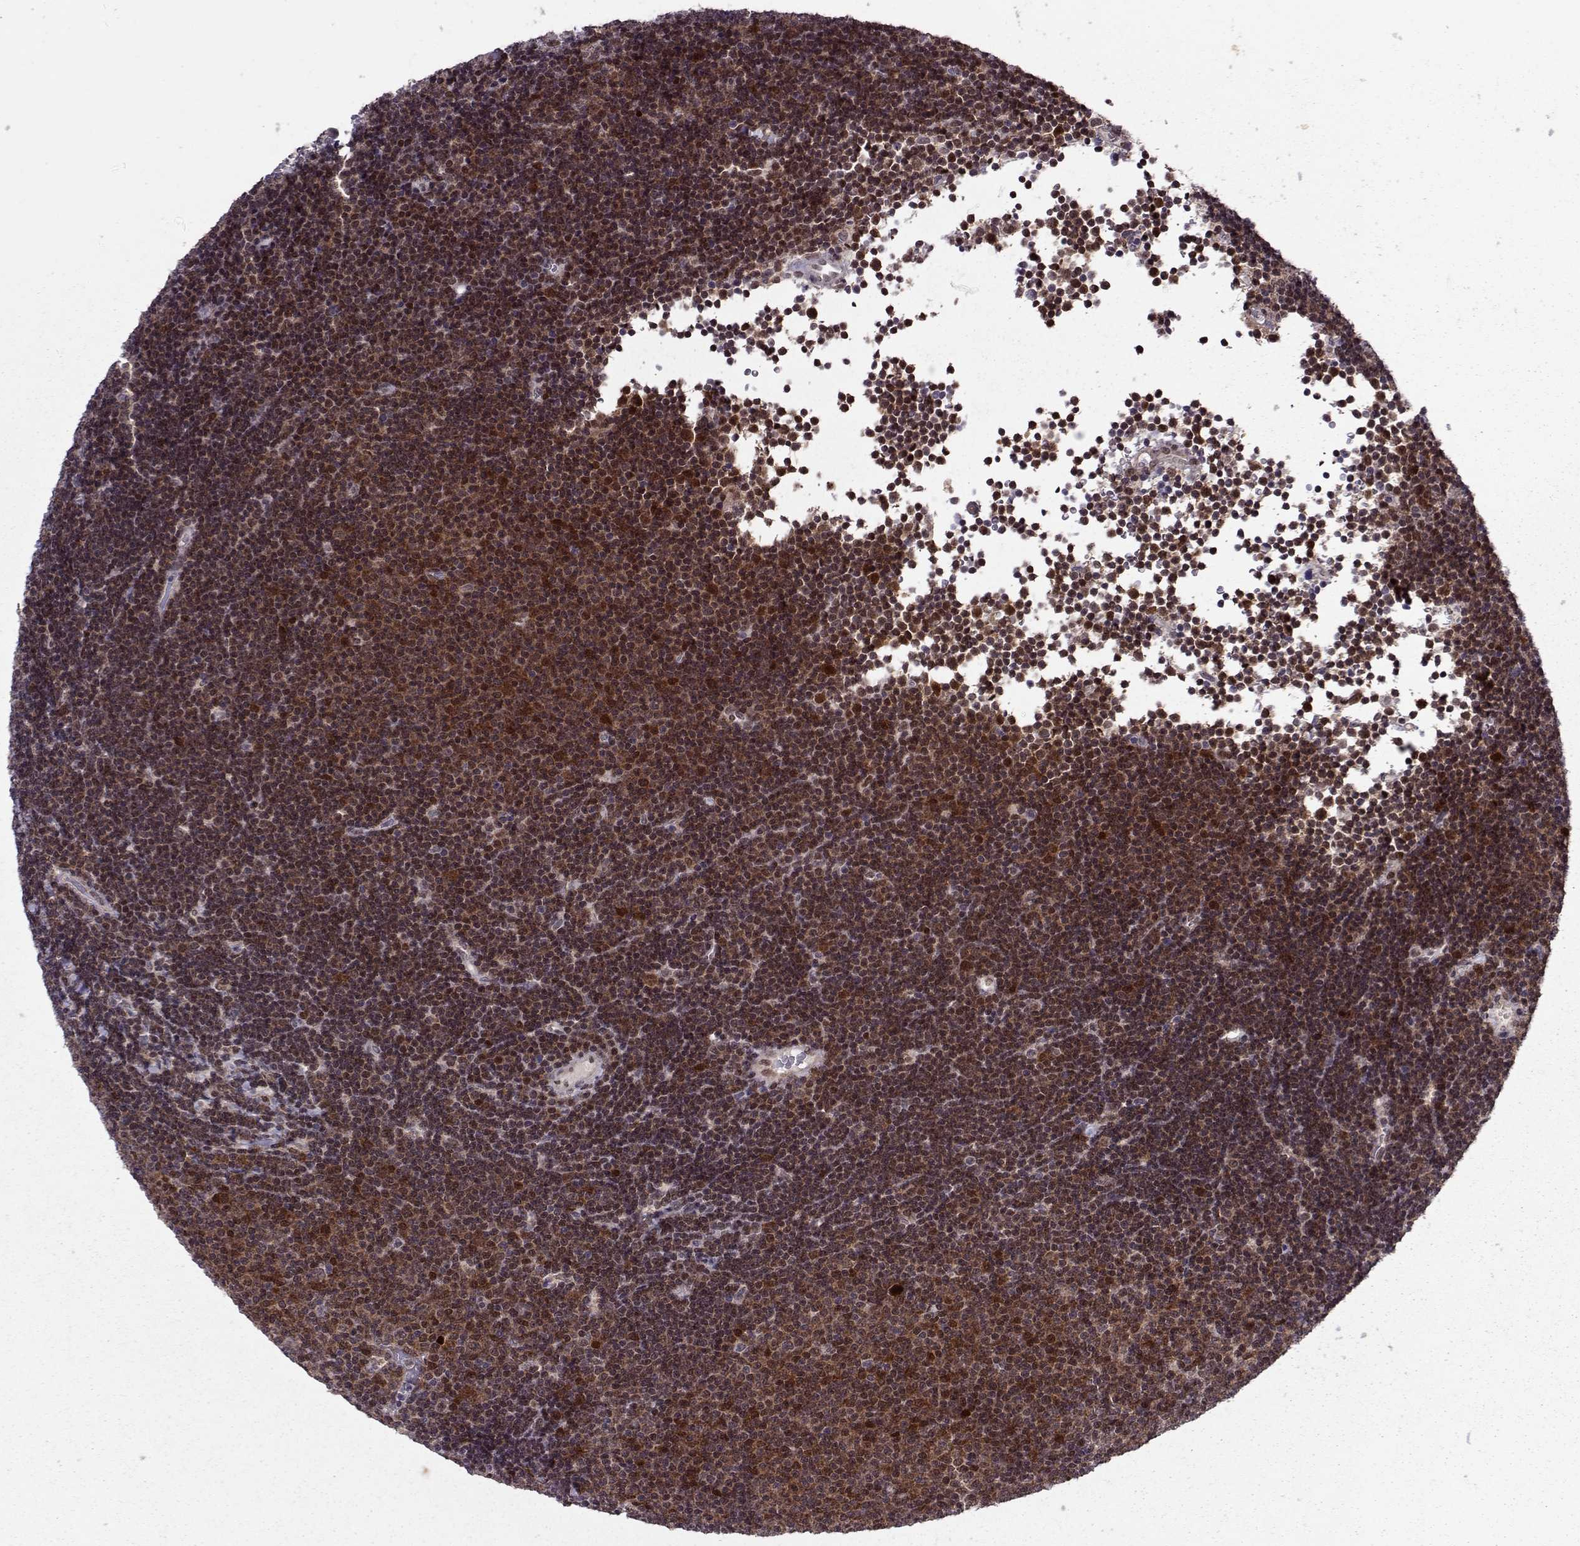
{"staining": {"intensity": "moderate", "quantity": ">75%", "location": "cytoplasmic/membranous,nuclear"}, "tissue": "lymphoma", "cell_type": "Tumor cells", "image_type": "cancer", "snomed": [{"axis": "morphology", "description": "Malignant lymphoma, non-Hodgkin's type, Low grade"}, {"axis": "topography", "description": "Brain"}], "caption": "A medium amount of moderate cytoplasmic/membranous and nuclear positivity is appreciated in about >75% of tumor cells in lymphoma tissue.", "gene": "CDK4", "patient": {"sex": "female", "age": 66}}